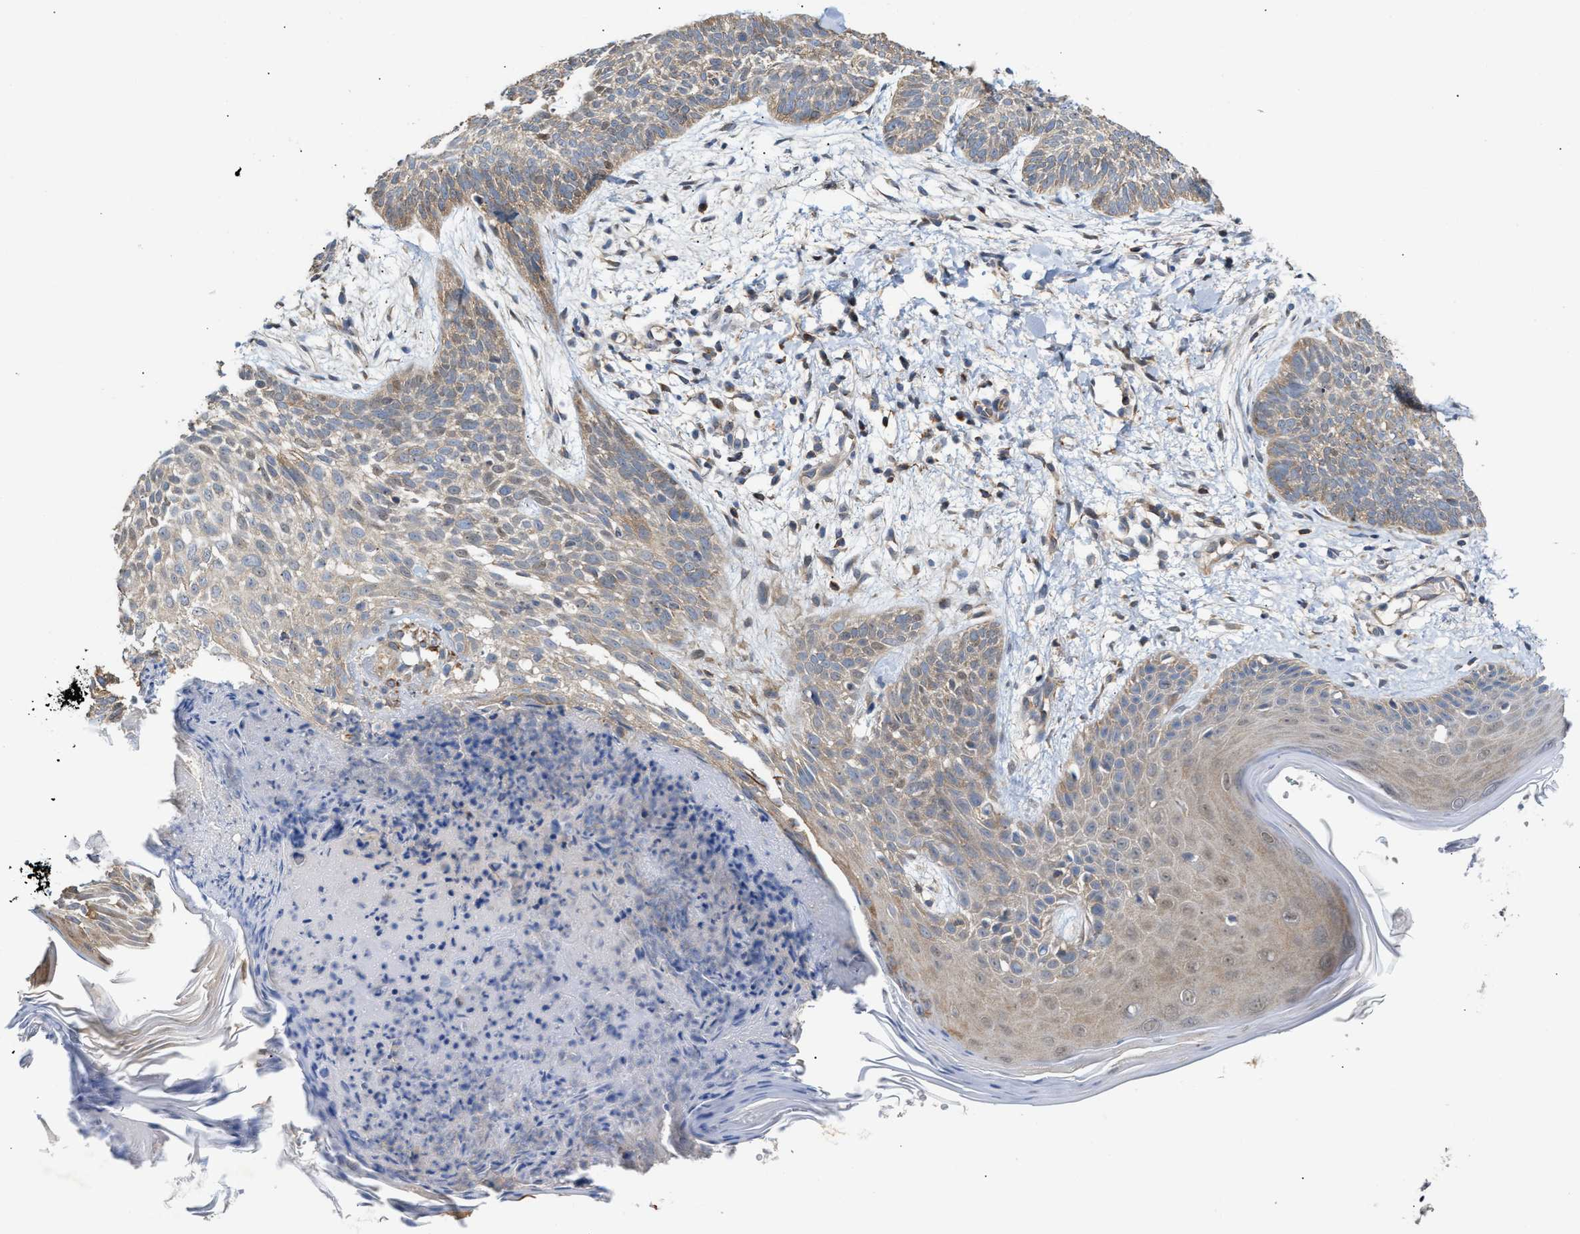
{"staining": {"intensity": "moderate", "quantity": ">75%", "location": "cytoplasmic/membranous"}, "tissue": "skin cancer", "cell_type": "Tumor cells", "image_type": "cancer", "snomed": [{"axis": "morphology", "description": "Basal cell carcinoma"}, {"axis": "topography", "description": "Skin"}], "caption": "Tumor cells demonstrate medium levels of moderate cytoplasmic/membranous expression in about >75% of cells in skin cancer (basal cell carcinoma). (Brightfield microscopy of DAB IHC at high magnification).", "gene": "BBLN", "patient": {"sex": "female", "age": 59}}